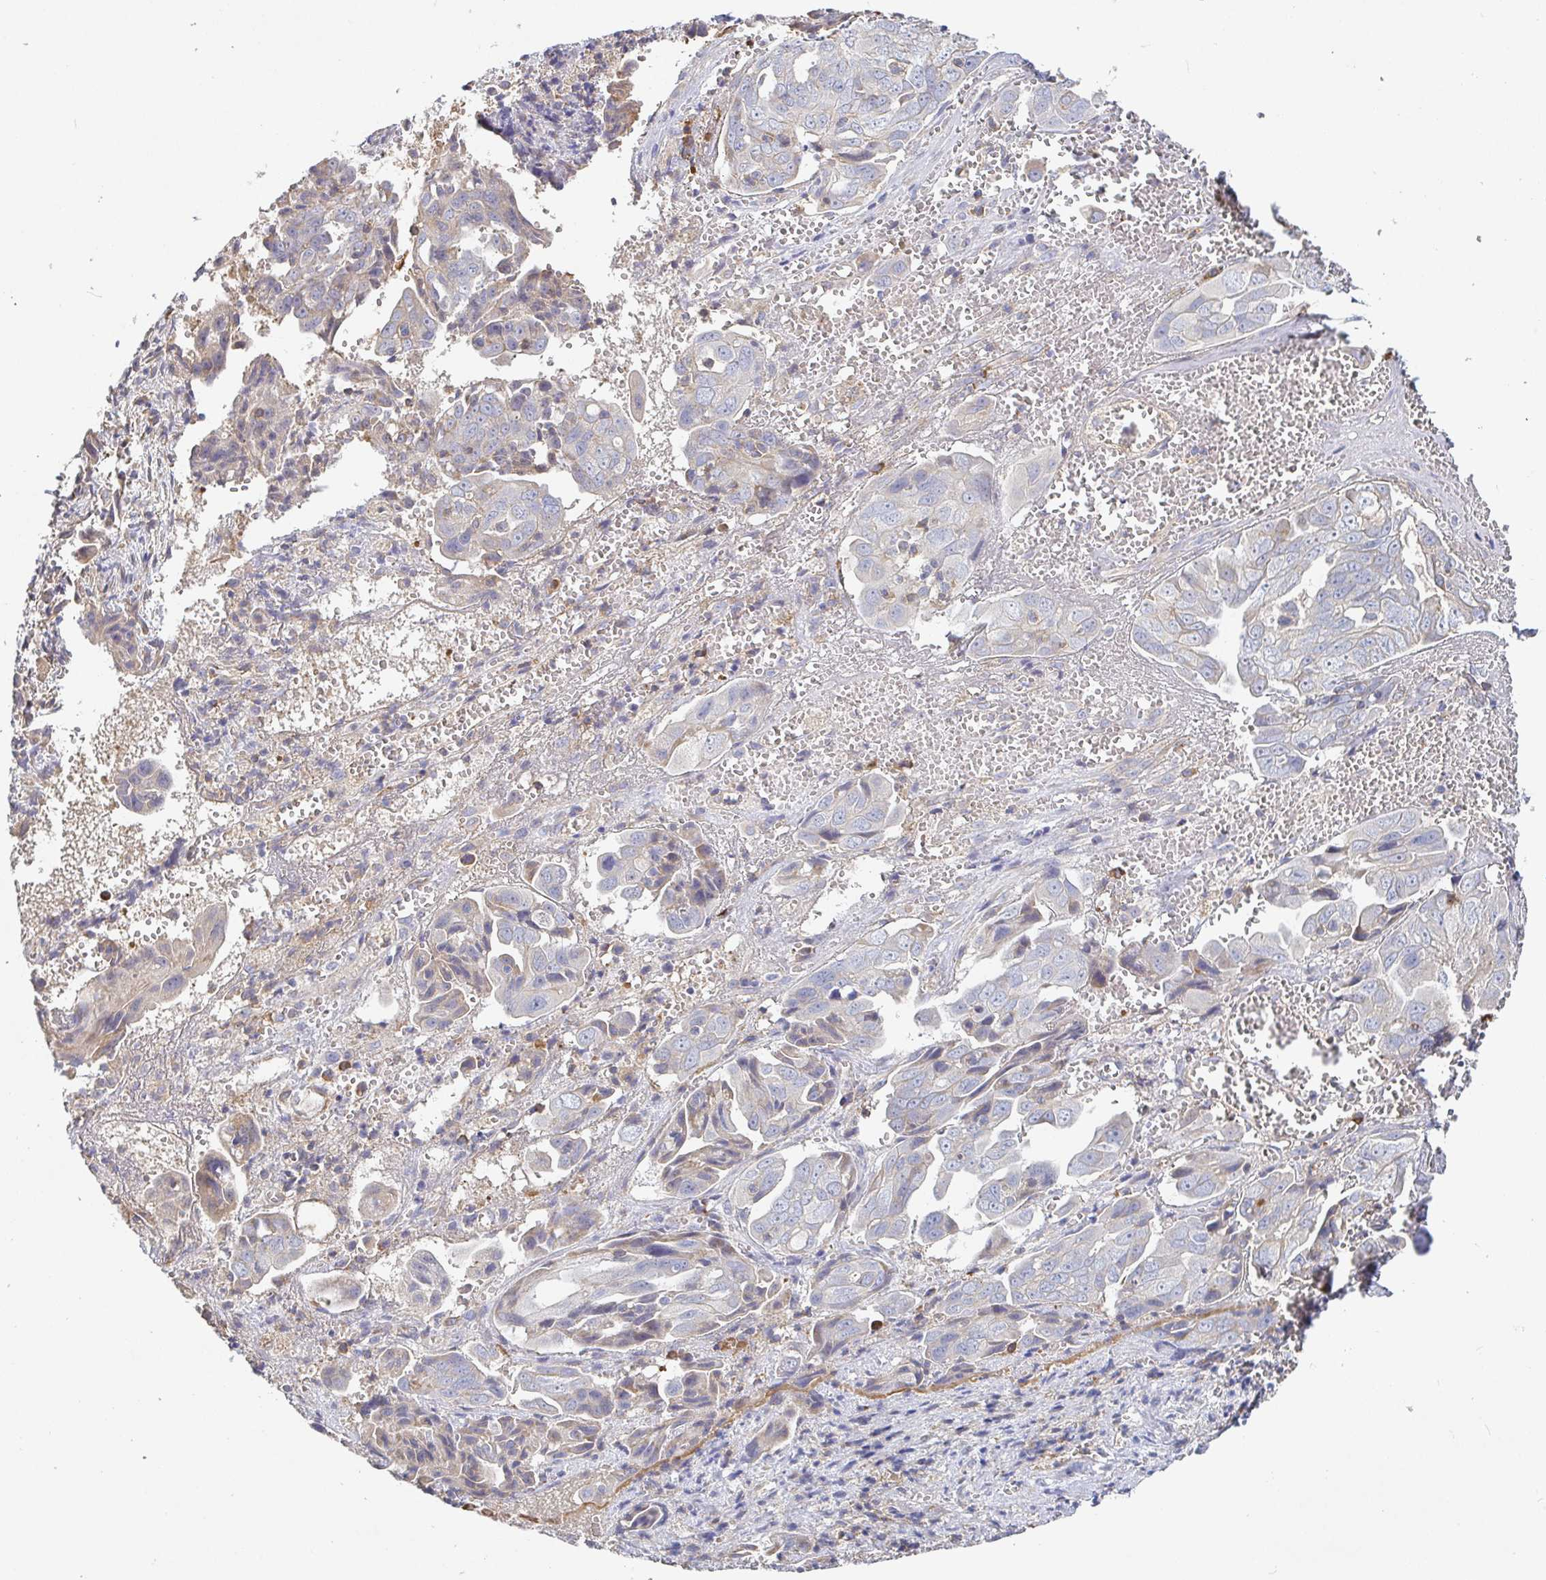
{"staining": {"intensity": "weak", "quantity": "25%-75%", "location": "cytoplasmic/membranous"}, "tissue": "ovarian cancer", "cell_type": "Tumor cells", "image_type": "cancer", "snomed": [{"axis": "morphology", "description": "Carcinoma, endometroid"}, {"axis": "topography", "description": "Ovary"}], "caption": "A brown stain labels weak cytoplasmic/membranous expression of a protein in human ovarian cancer (endometroid carcinoma) tumor cells.", "gene": "IRAK2", "patient": {"sex": "female", "age": 70}}